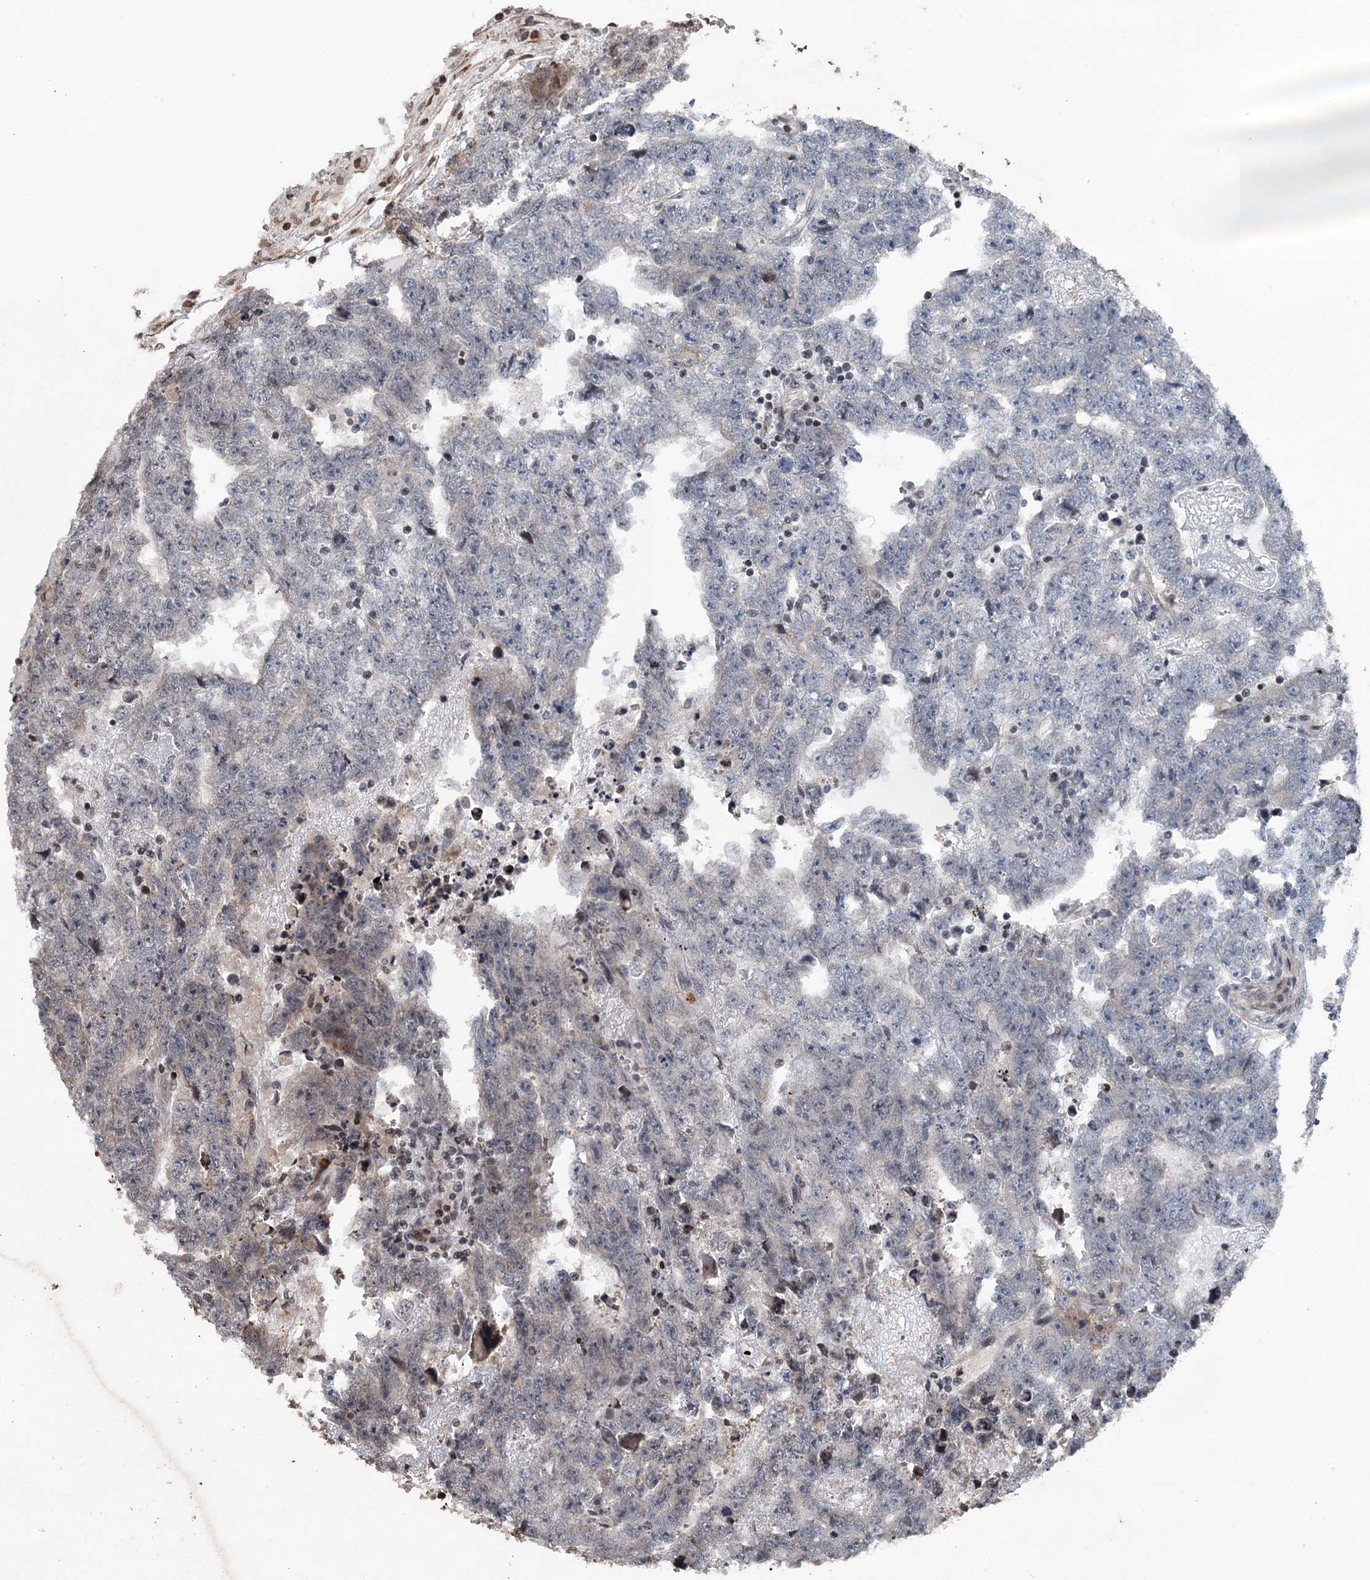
{"staining": {"intensity": "weak", "quantity": "<25%", "location": "cytoplasmic/membranous,nuclear"}, "tissue": "testis cancer", "cell_type": "Tumor cells", "image_type": "cancer", "snomed": [{"axis": "morphology", "description": "Carcinoma, Embryonal, NOS"}, {"axis": "topography", "description": "Testis"}], "caption": "Immunohistochemistry photomicrograph of neoplastic tissue: human testis embryonal carcinoma stained with DAB (3,3'-diaminobenzidine) reveals no significant protein positivity in tumor cells.", "gene": "EYA4", "patient": {"sex": "male", "age": 25}}